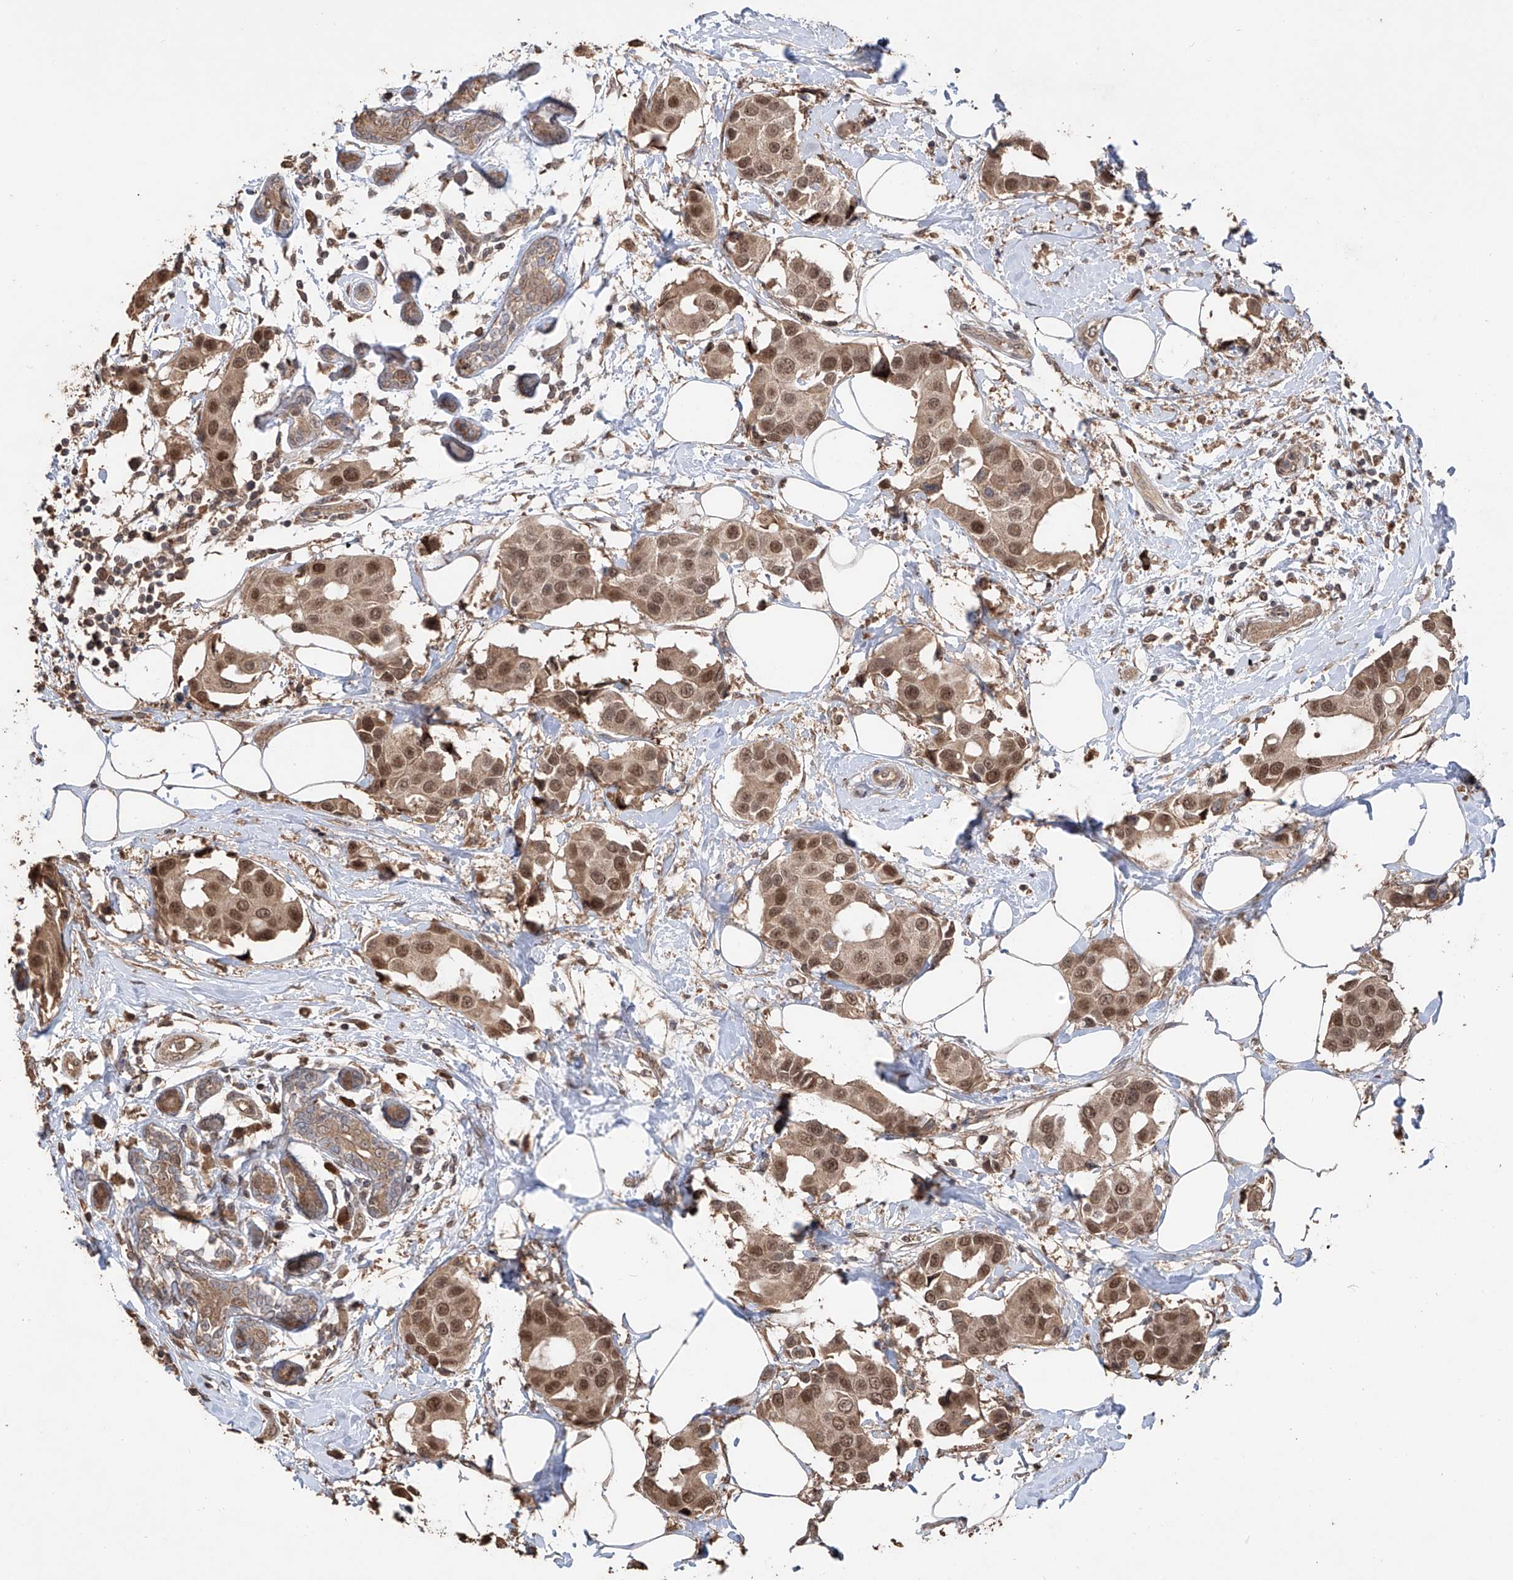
{"staining": {"intensity": "moderate", "quantity": ">75%", "location": "cytoplasmic/membranous,nuclear"}, "tissue": "breast cancer", "cell_type": "Tumor cells", "image_type": "cancer", "snomed": [{"axis": "morphology", "description": "Normal tissue, NOS"}, {"axis": "morphology", "description": "Duct carcinoma"}, {"axis": "topography", "description": "Breast"}], "caption": "Protein staining exhibits moderate cytoplasmic/membranous and nuclear staining in about >75% of tumor cells in breast cancer.", "gene": "FAM135A", "patient": {"sex": "female", "age": 39}}